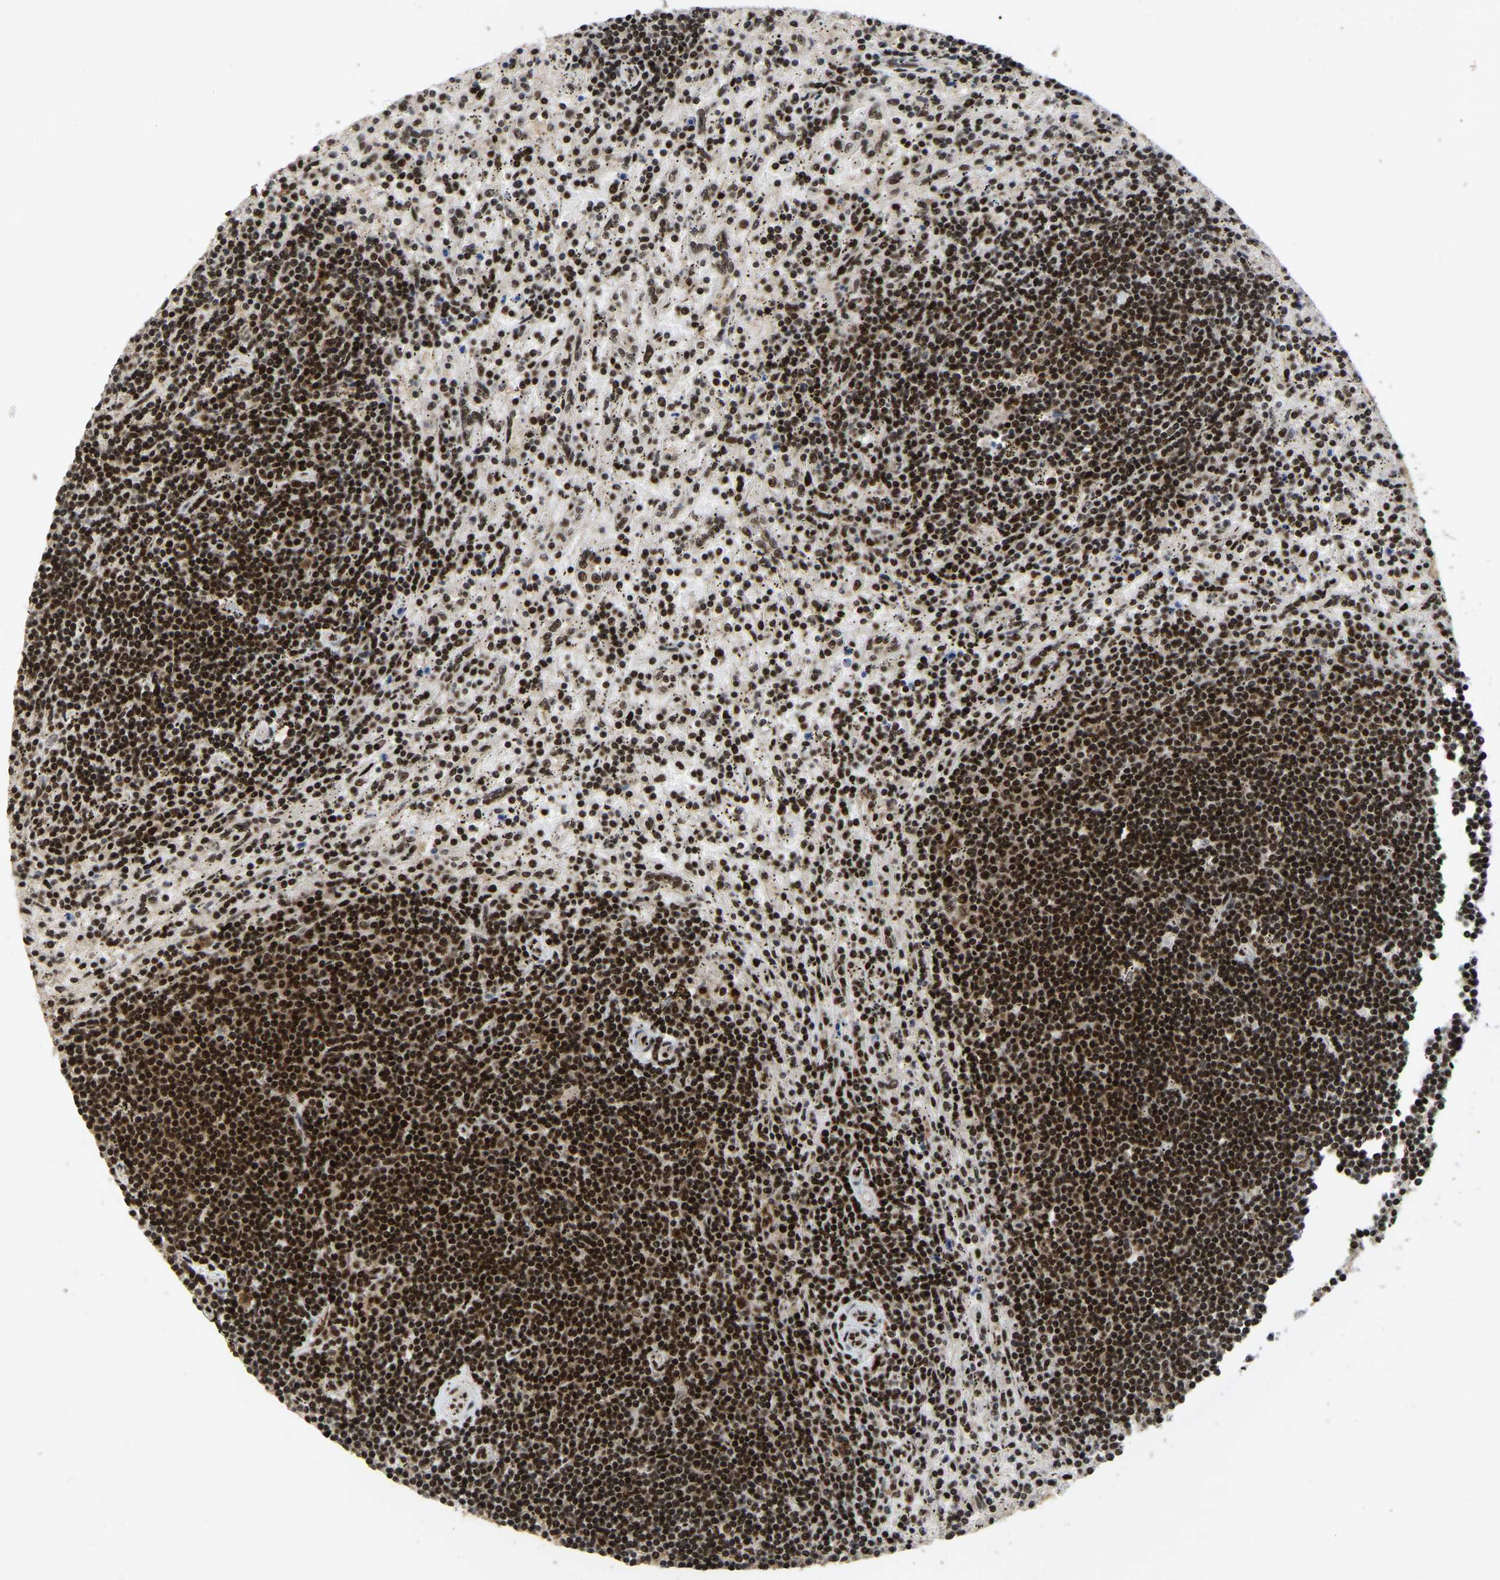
{"staining": {"intensity": "strong", "quantity": ">75%", "location": "nuclear"}, "tissue": "lymphoma", "cell_type": "Tumor cells", "image_type": "cancer", "snomed": [{"axis": "morphology", "description": "Malignant lymphoma, non-Hodgkin's type, Low grade"}, {"axis": "topography", "description": "Spleen"}], "caption": "Human malignant lymphoma, non-Hodgkin's type (low-grade) stained for a protein (brown) exhibits strong nuclear positive staining in approximately >75% of tumor cells.", "gene": "TBL1XR1", "patient": {"sex": "male", "age": 76}}